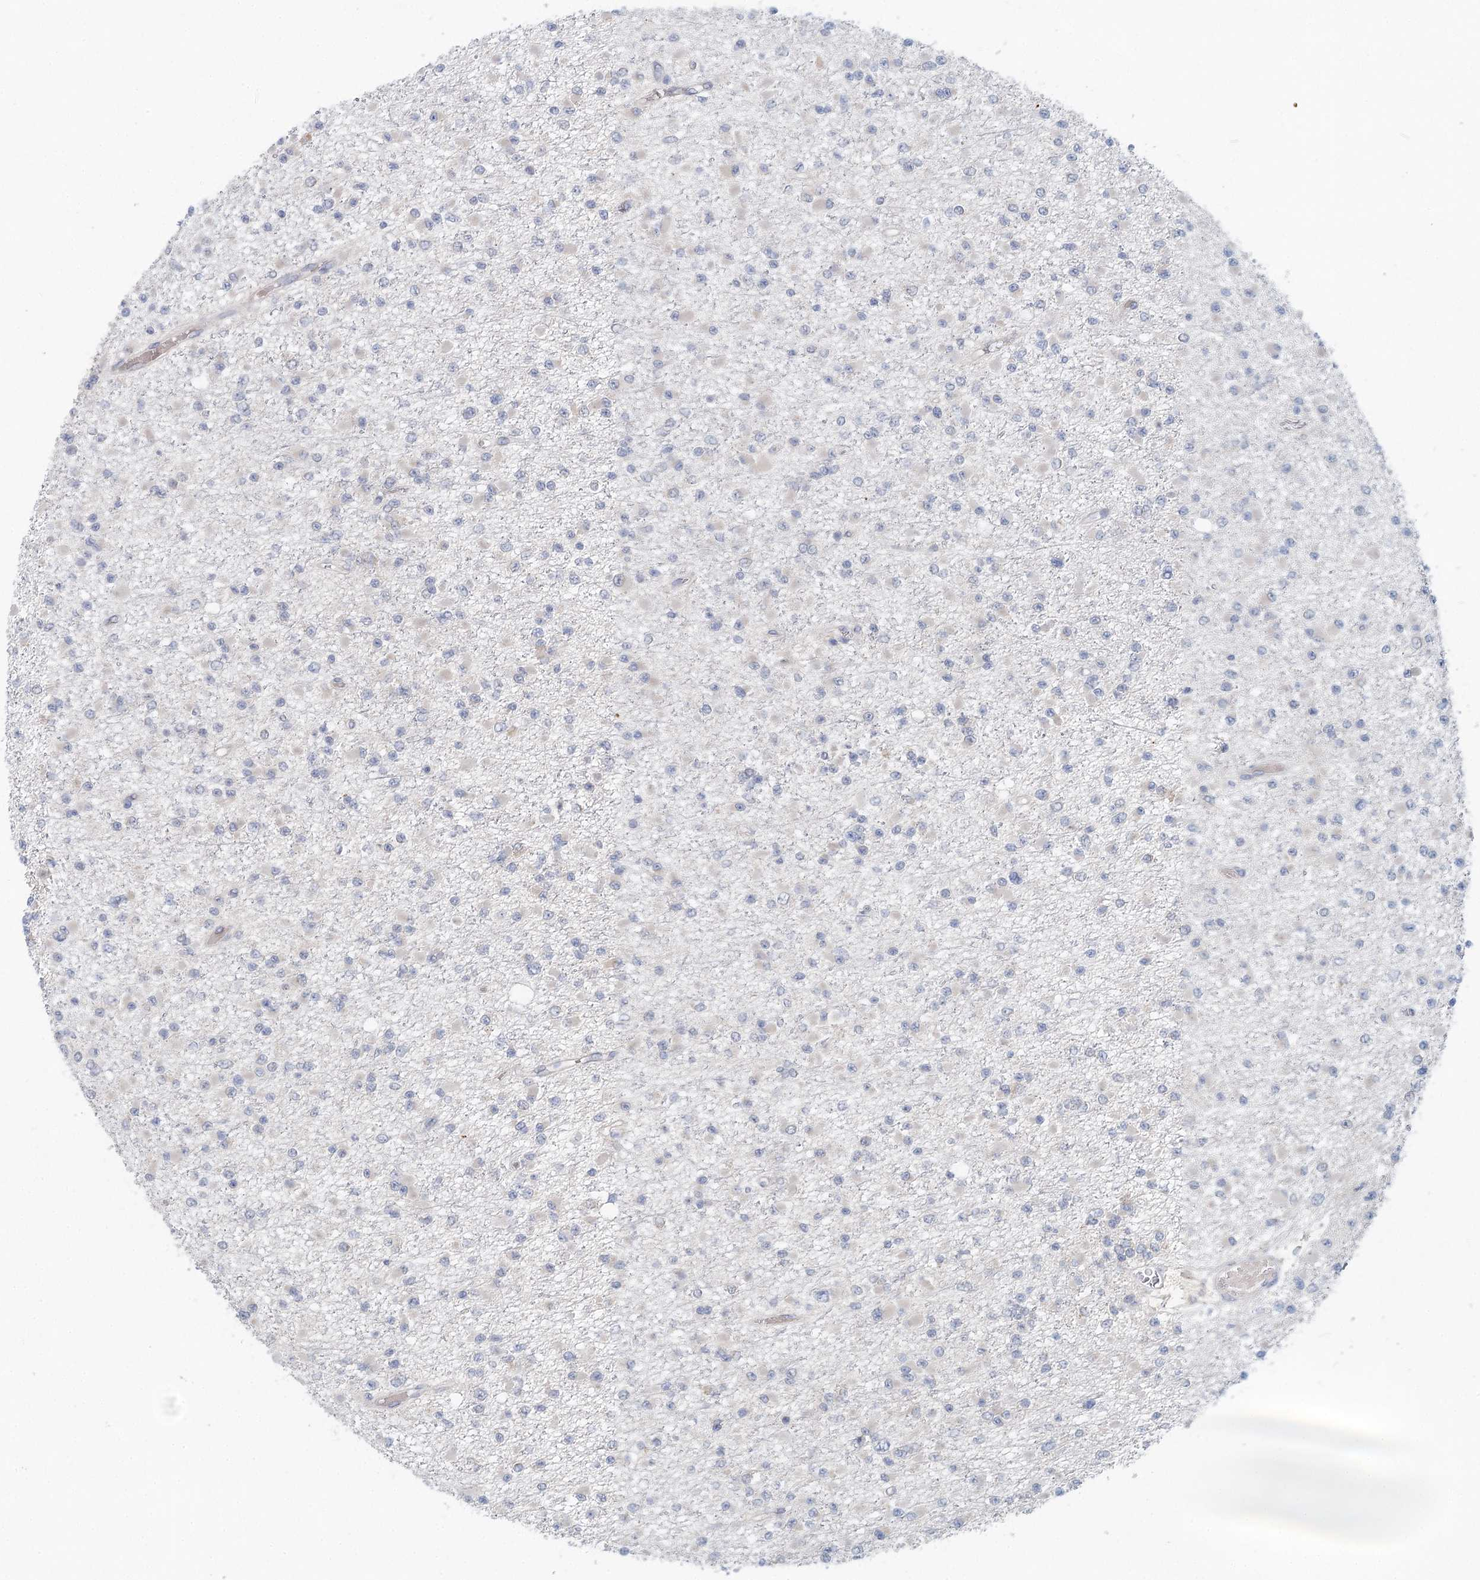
{"staining": {"intensity": "negative", "quantity": "none", "location": "none"}, "tissue": "glioma", "cell_type": "Tumor cells", "image_type": "cancer", "snomed": [{"axis": "morphology", "description": "Glioma, malignant, Low grade"}, {"axis": "topography", "description": "Brain"}], "caption": "Tumor cells show no significant protein staining in malignant low-grade glioma. (DAB immunohistochemistry (IHC) with hematoxylin counter stain).", "gene": "BLTP1", "patient": {"sex": "female", "age": 22}}